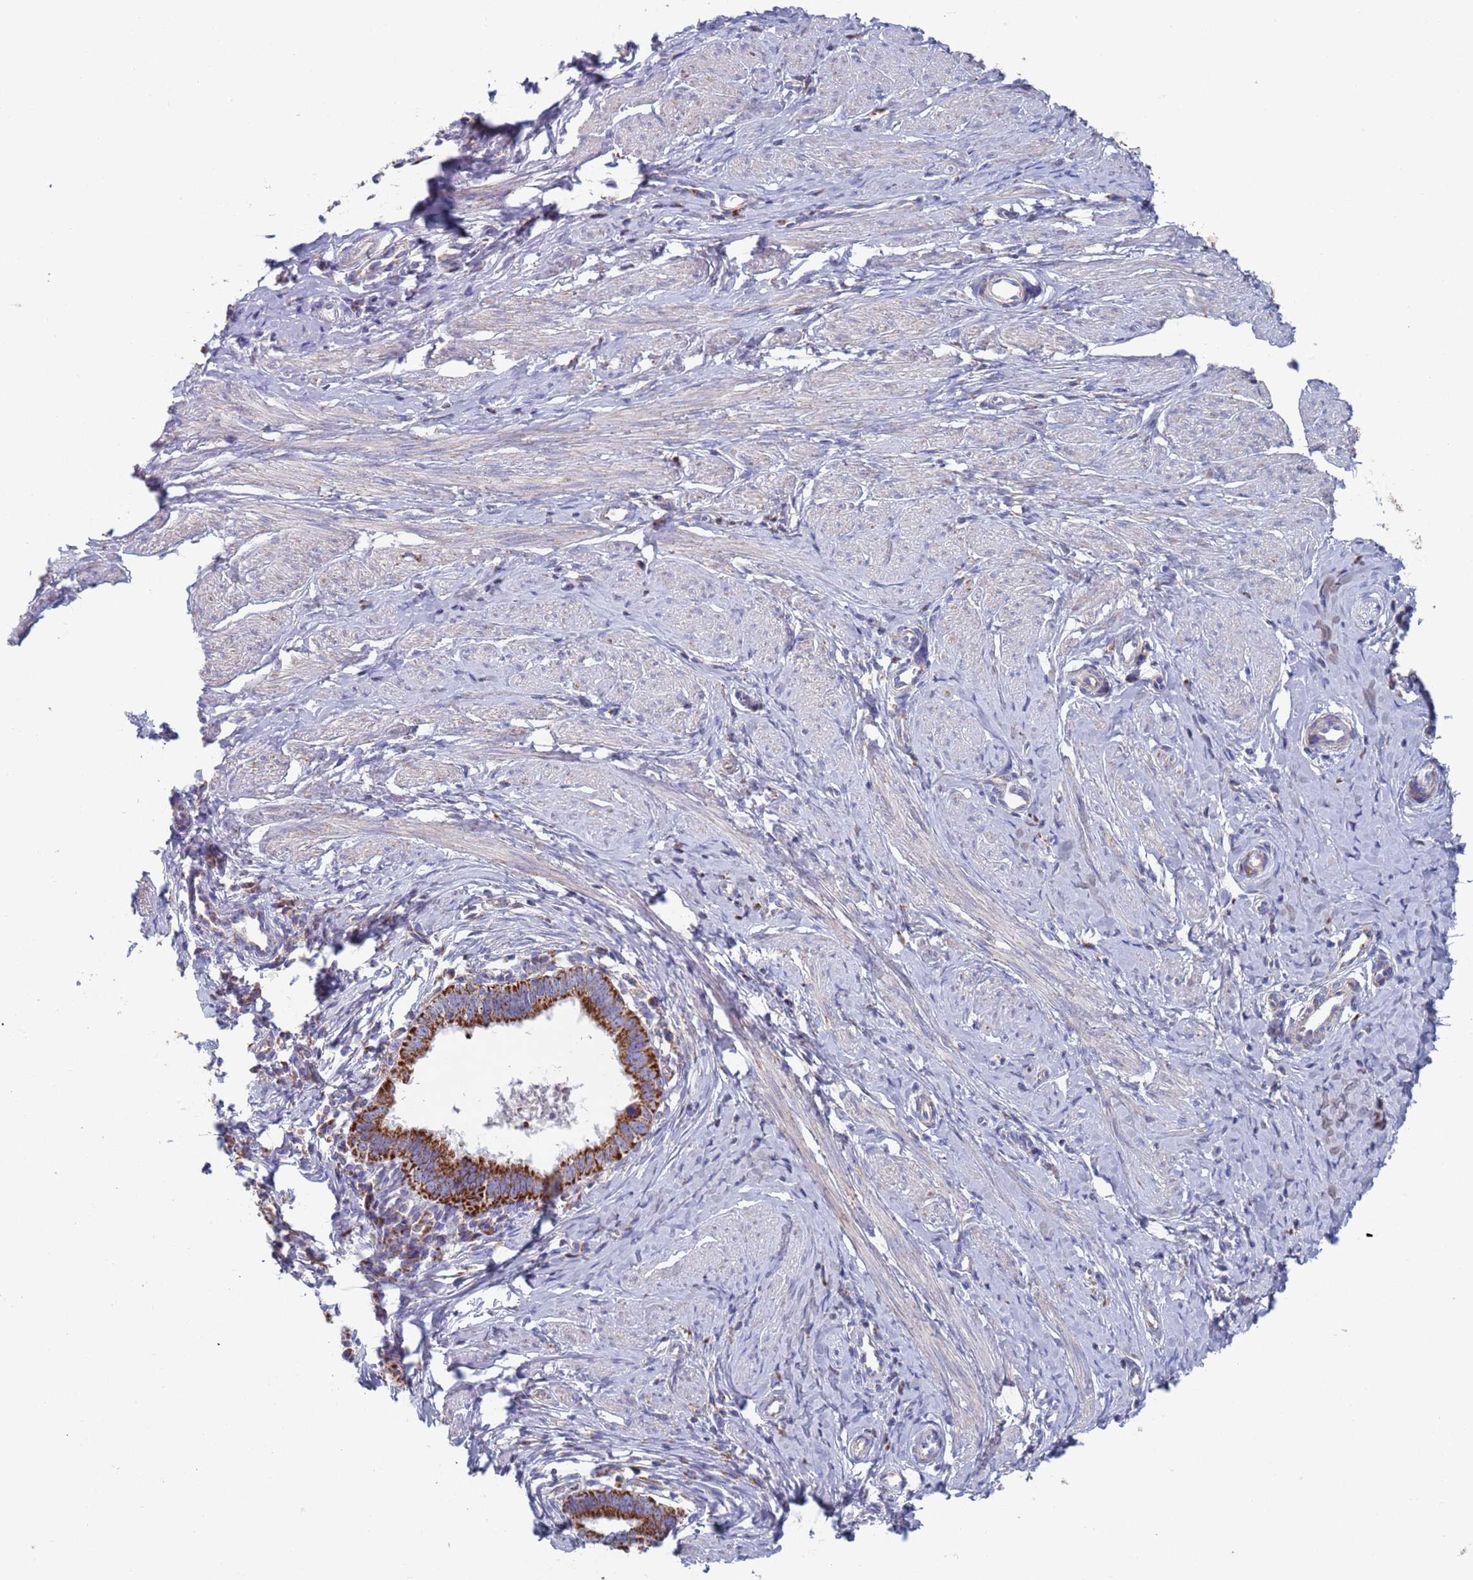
{"staining": {"intensity": "strong", "quantity": ">75%", "location": "cytoplasmic/membranous"}, "tissue": "cervical cancer", "cell_type": "Tumor cells", "image_type": "cancer", "snomed": [{"axis": "morphology", "description": "Adenocarcinoma, NOS"}, {"axis": "topography", "description": "Cervix"}], "caption": "Immunohistochemical staining of human cervical adenocarcinoma shows high levels of strong cytoplasmic/membranous expression in about >75% of tumor cells.", "gene": "MRPL22", "patient": {"sex": "female", "age": 36}}